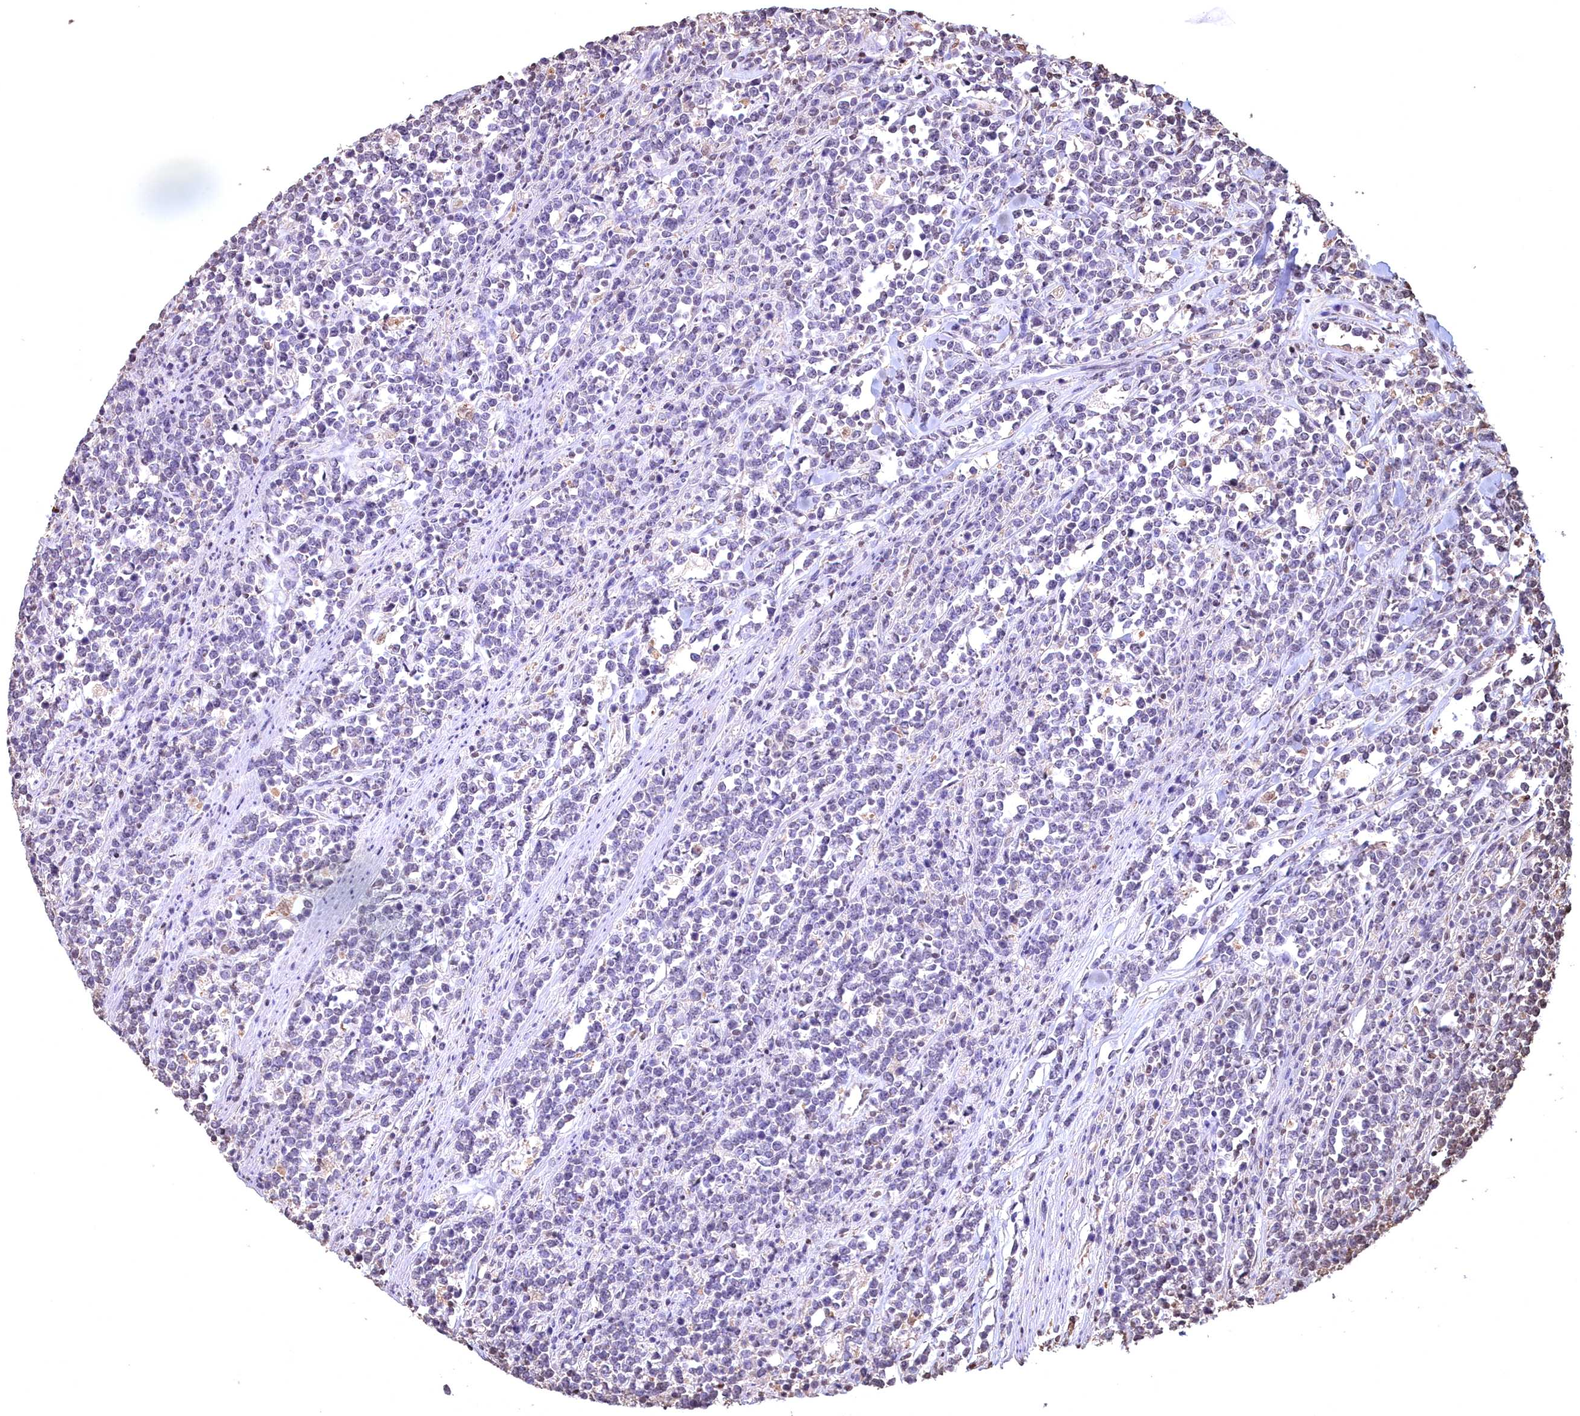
{"staining": {"intensity": "negative", "quantity": "none", "location": "none"}, "tissue": "lymphoma", "cell_type": "Tumor cells", "image_type": "cancer", "snomed": [{"axis": "morphology", "description": "Malignant lymphoma, non-Hodgkin's type, High grade"}, {"axis": "topography", "description": "Small intestine"}], "caption": "Human high-grade malignant lymphoma, non-Hodgkin's type stained for a protein using immunohistochemistry reveals no staining in tumor cells.", "gene": "GAPDH", "patient": {"sex": "male", "age": 8}}